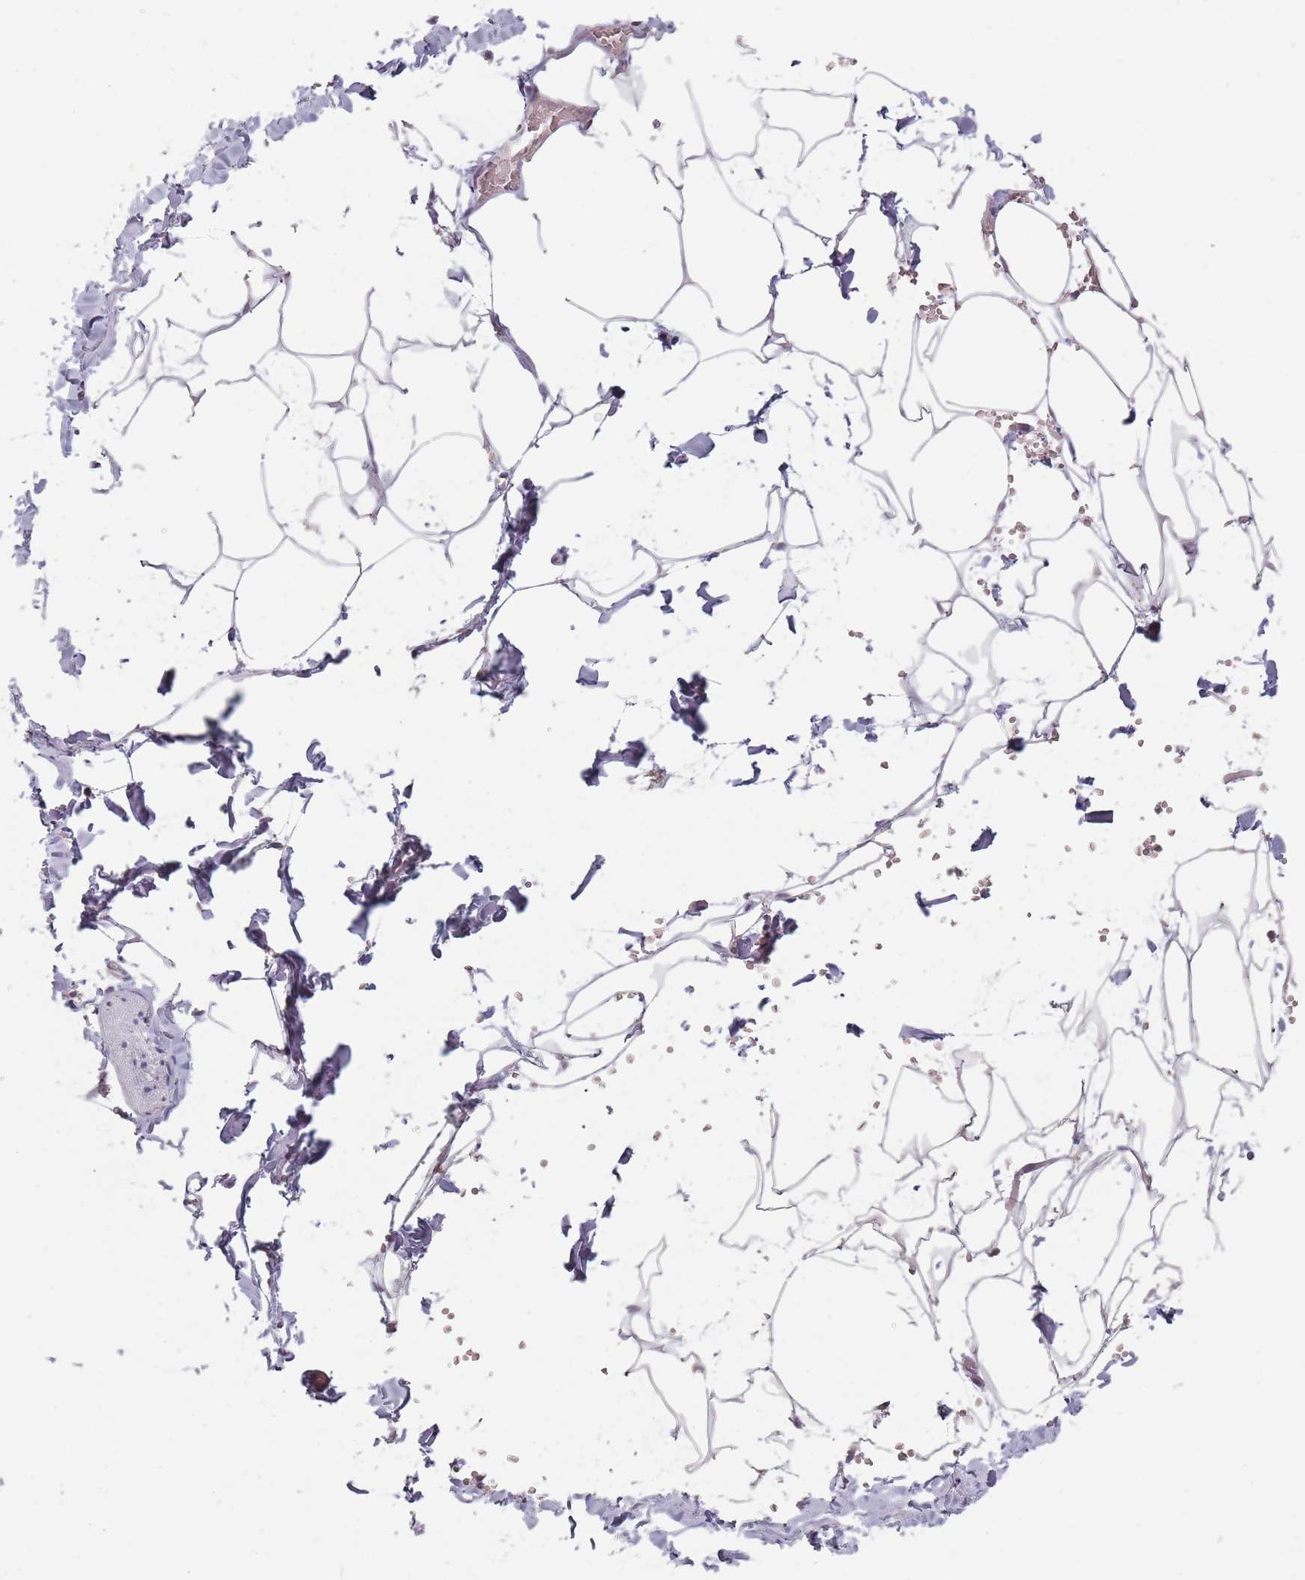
{"staining": {"intensity": "negative", "quantity": "none", "location": "none"}, "tissue": "adipose tissue", "cell_type": "Adipocytes", "image_type": "normal", "snomed": [{"axis": "morphology", "description": "Normal tissue, NOS"}, {"axis": "topography", "description": "Gallbladder"}, {"axis": "topography", "description": "Peripheral nerve tissue"}], "caption": "The photomicrograph reveals no significant staining in adipocytes of adipose tissue. (DAB immunohistochemistry (IHC) with hematoxylin counter stain).", "gene": "NAXE", "patient": {"sex": "male", "age": 38}}